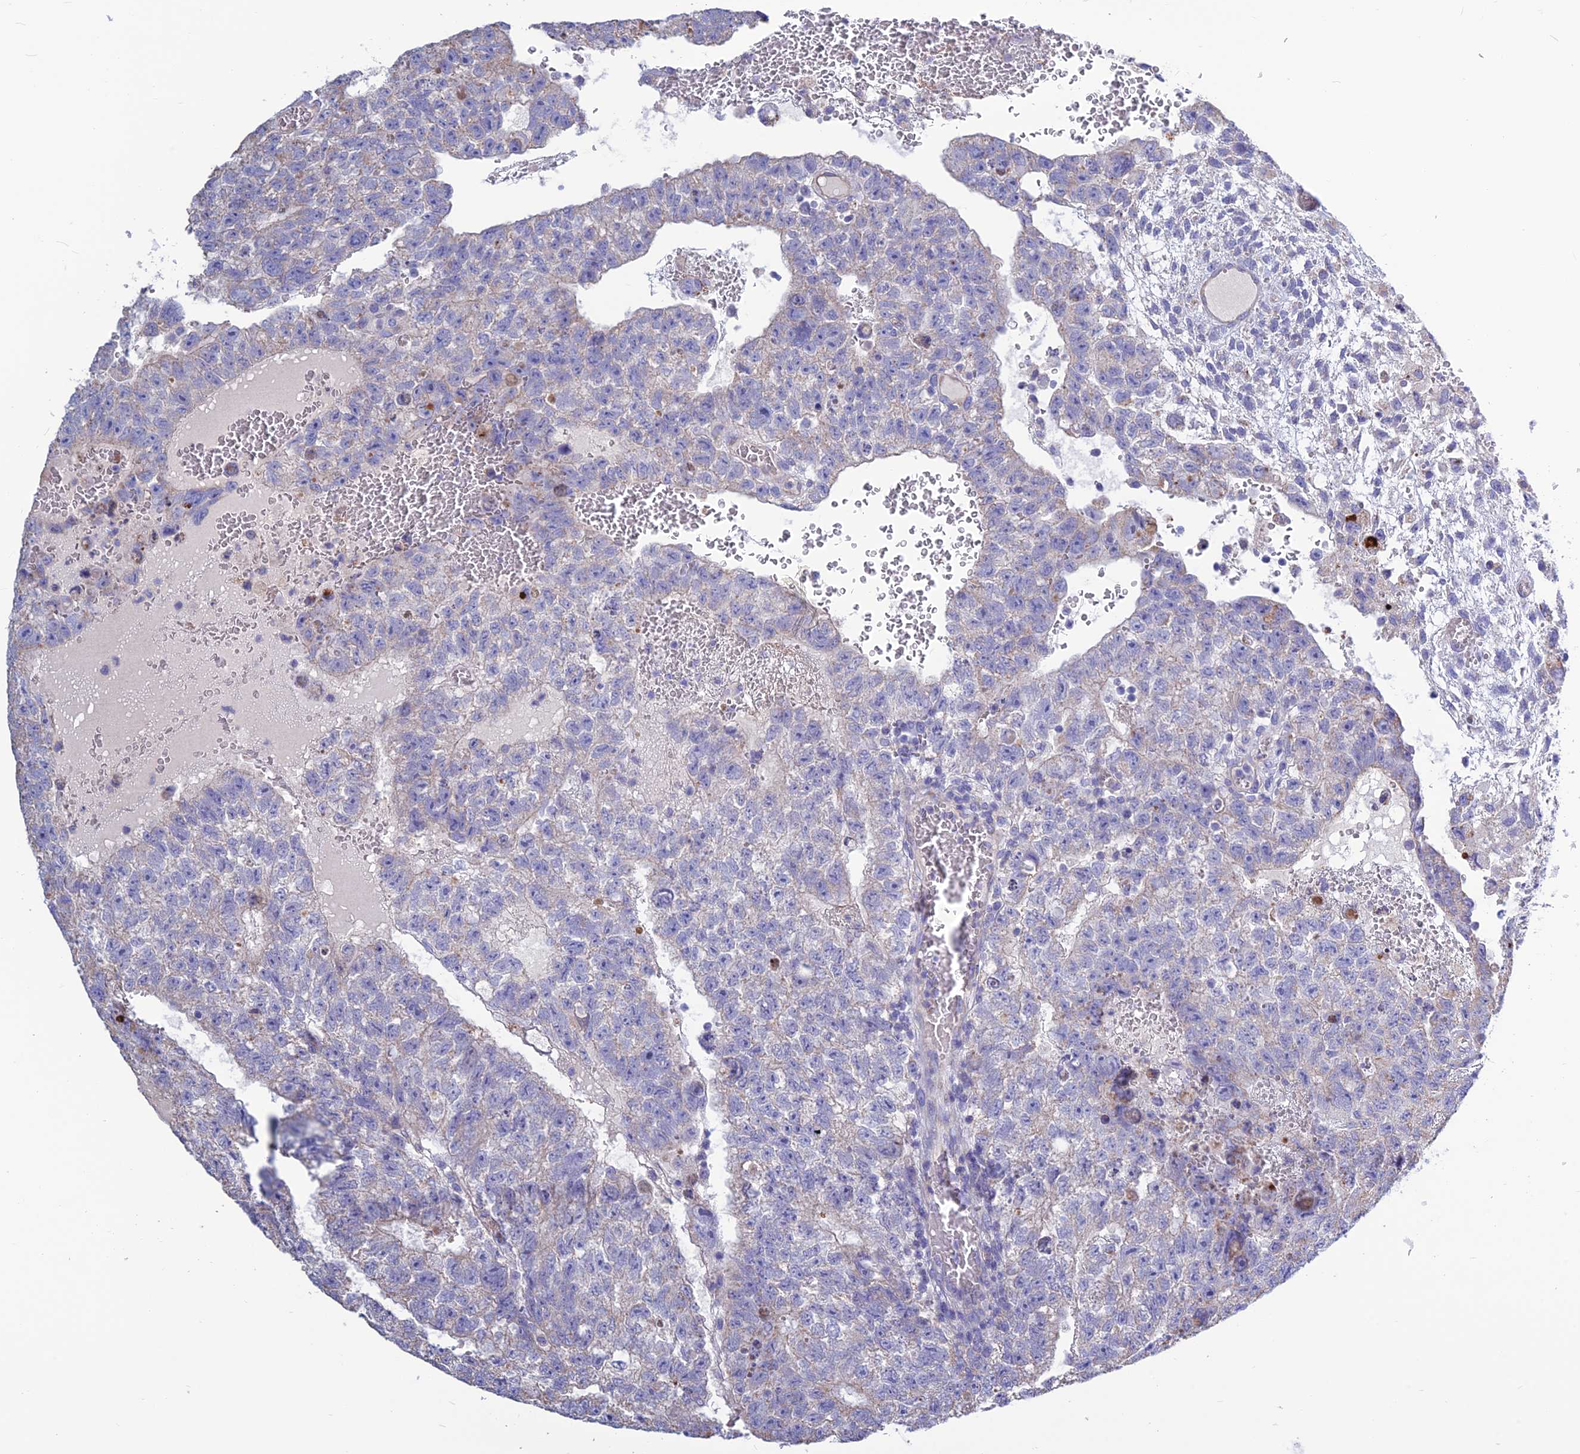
{"staining": {"intensity": "negative", "quantity": "none", "location": "none"}, "tissue": "testis cancer", "cell_type": "Tumor cells", "image_type": "cancer", "snomed": [{"axis": "morphology", "description": "Carcinoma, Embryonal, NOS"}, {"axis": "topography", "description": "Testis"}], "caption": "Photomicrograph shows no significant protein staining in tumor cells of testis cancer (embryonal carcinoma).", "gene": "BHMT2", "patient": {"sex": "male", "age": 26}}